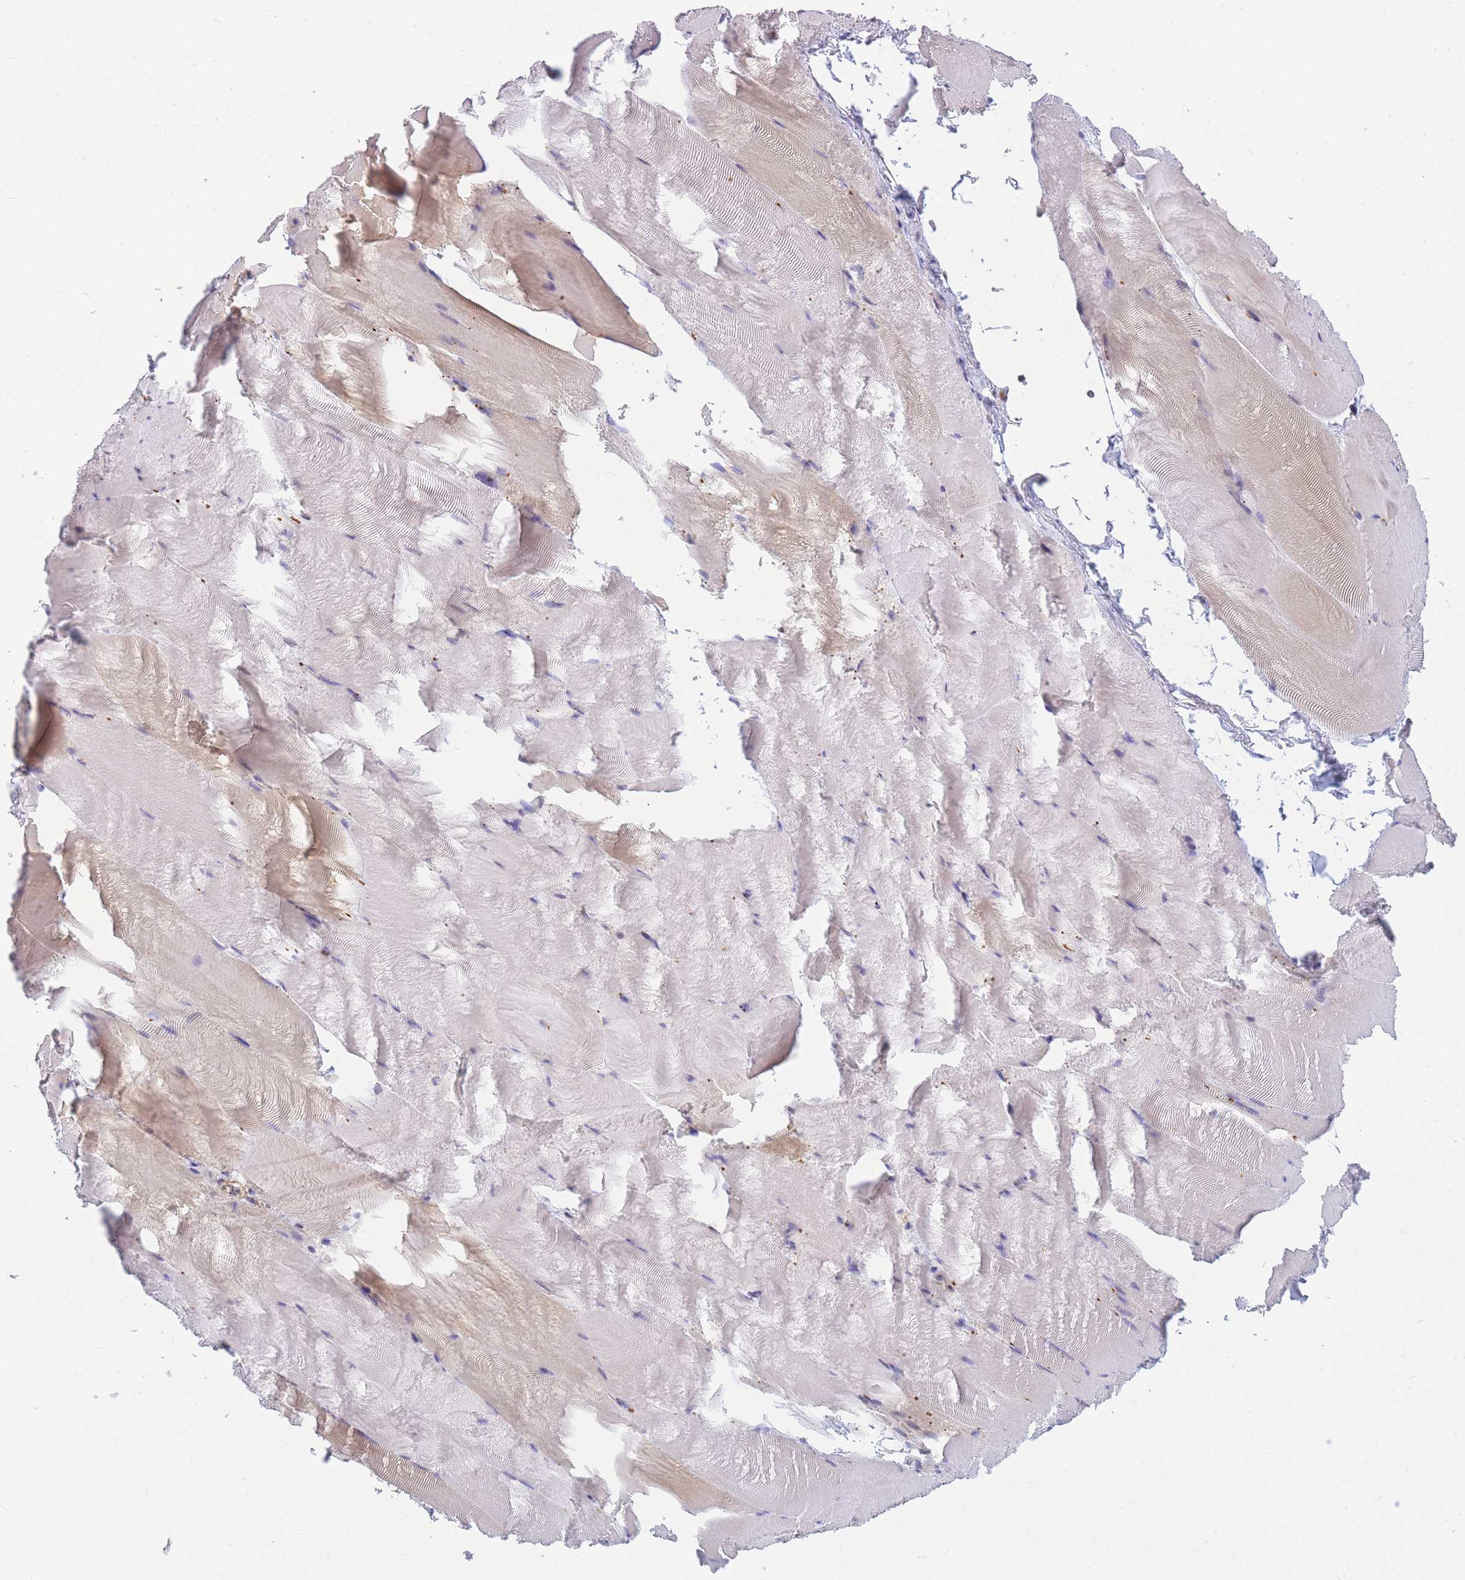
{"staining": {"intensity": "weak", "quantity": "<25%", "location": "cytoplasmic/membranous"}, "tissue": "skeletal muscle", "cell_type": "Myocytes", "image_type": "normal", "snomed": [{"axis": "morphology", "description": "Normal tissue, NOS"}, {"axis": "topography", "description": "Skeletal muscle"}], "caption": "Myocytes show no significant expression in normal skeletal muscle. (DAB IHC, high magnification).", "gene": "ENSG00000276345", "patient": {"sex": "female", "age": 64}}